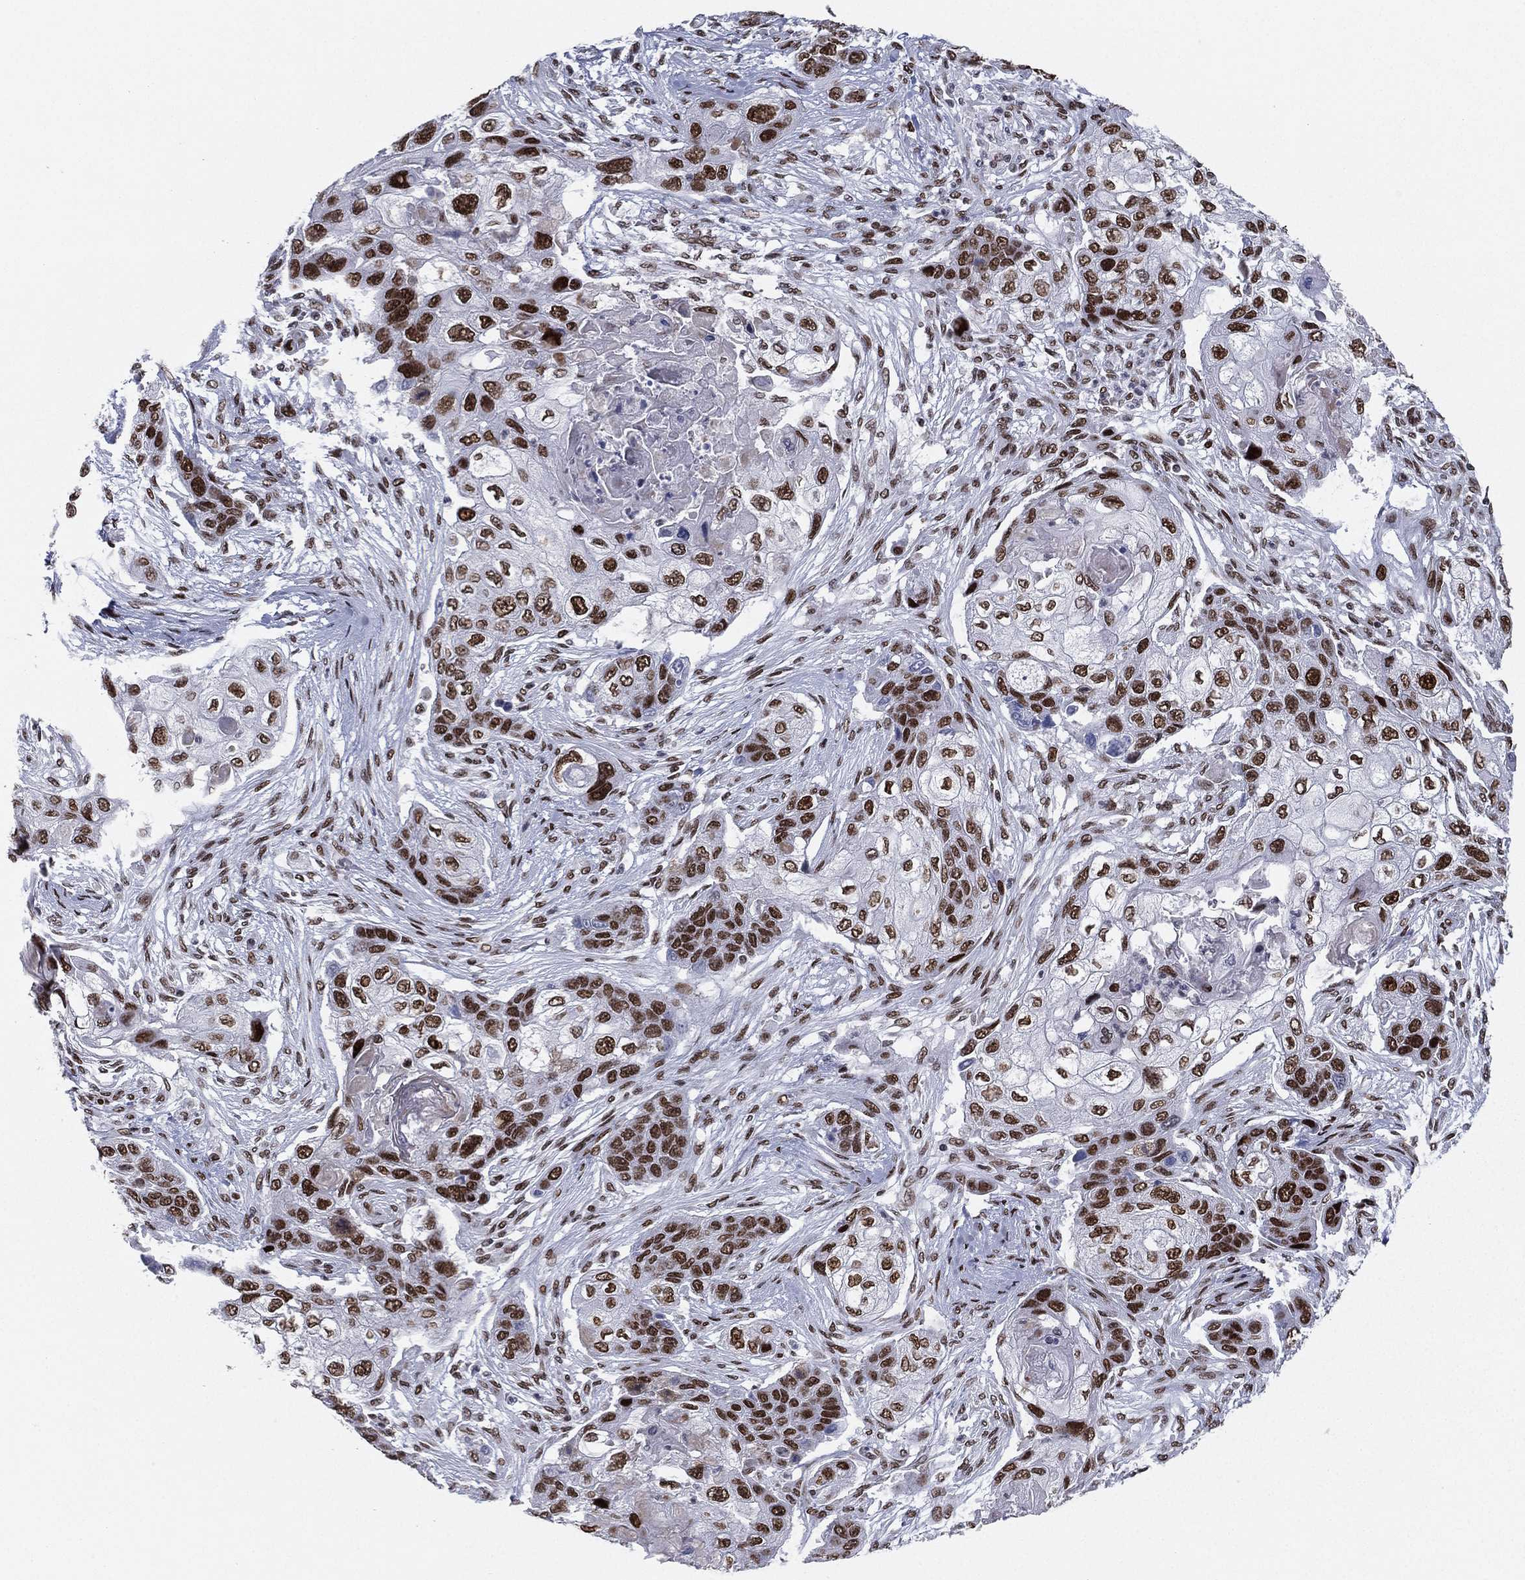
{"staining": {"intensity": "strong", "quantity": ">75%", "location": "nuclear"}, "tissue": "lung cancer", "cell_type": "Tumor cells", "image_type": "cancer", "snomed": [{"axis": "morphology", "description": "Squamous cell carcinoma, NOS"}, {"axis": "topography", "description": "Lung"}], "caption": "This photomicrograph displays lung cancer stained with IHC to label a protein in brown. The nuclear of tumor cells show strong positivity for the protein. Nuclei are counter-stained blue.", "gene": "RTF1", "patient": {"sex": "male", "age": 69}}